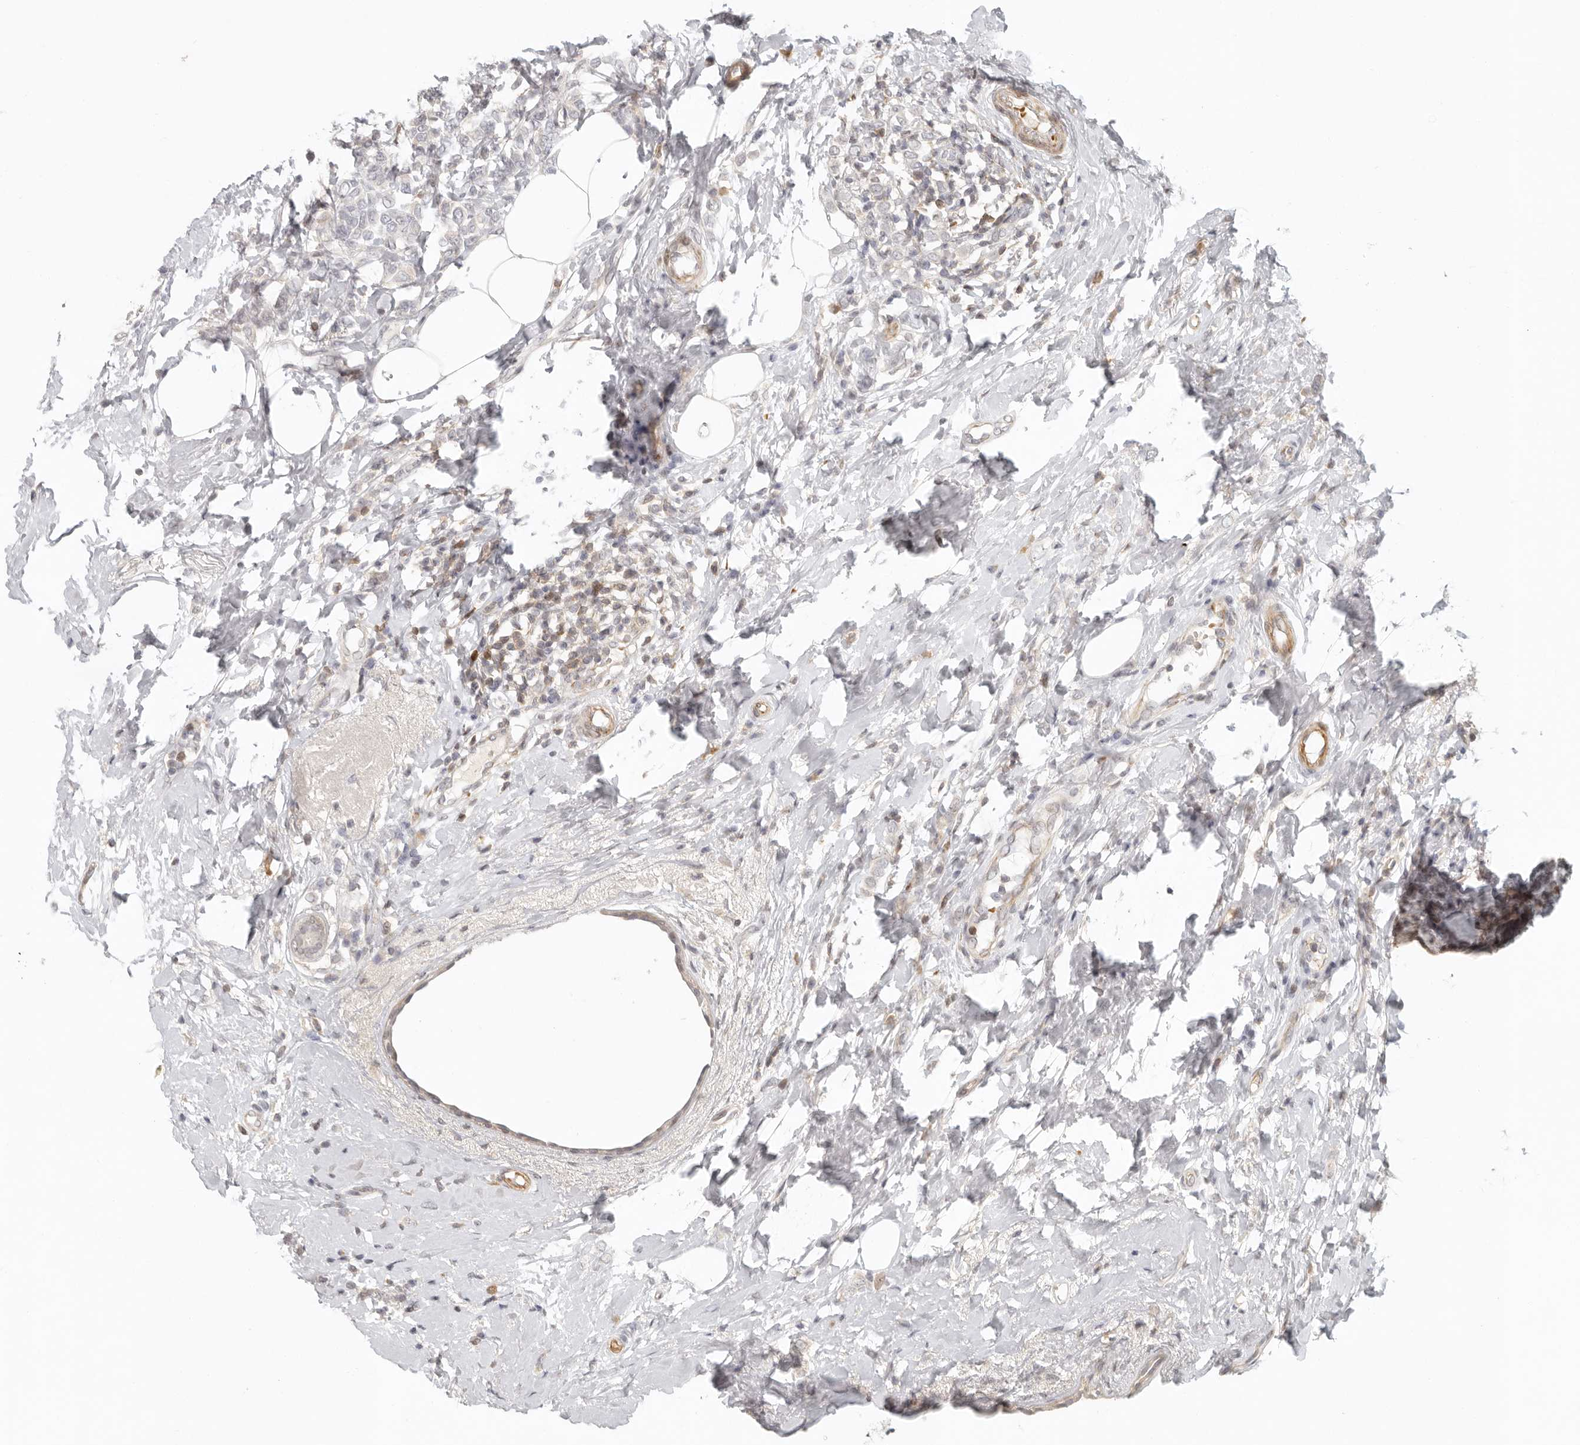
{"staining": {"intensity": "negative", "quantity": "none", "location": "none"}, "tissue": "breast cancer", "cell_type": "Tumor cells", "image_type": "cancer", "snomed": [{"axis": "morphology", "description": "Lobular carcinoma"}, {"axis": "topography", "description": "Breast"}], "caption": "Immunohistochemistry of lobular carcinoma (breast) shows no positivity in tumor cells.", "gene": "AHDC1", "patient": {"sex": "female", "age": 47}}